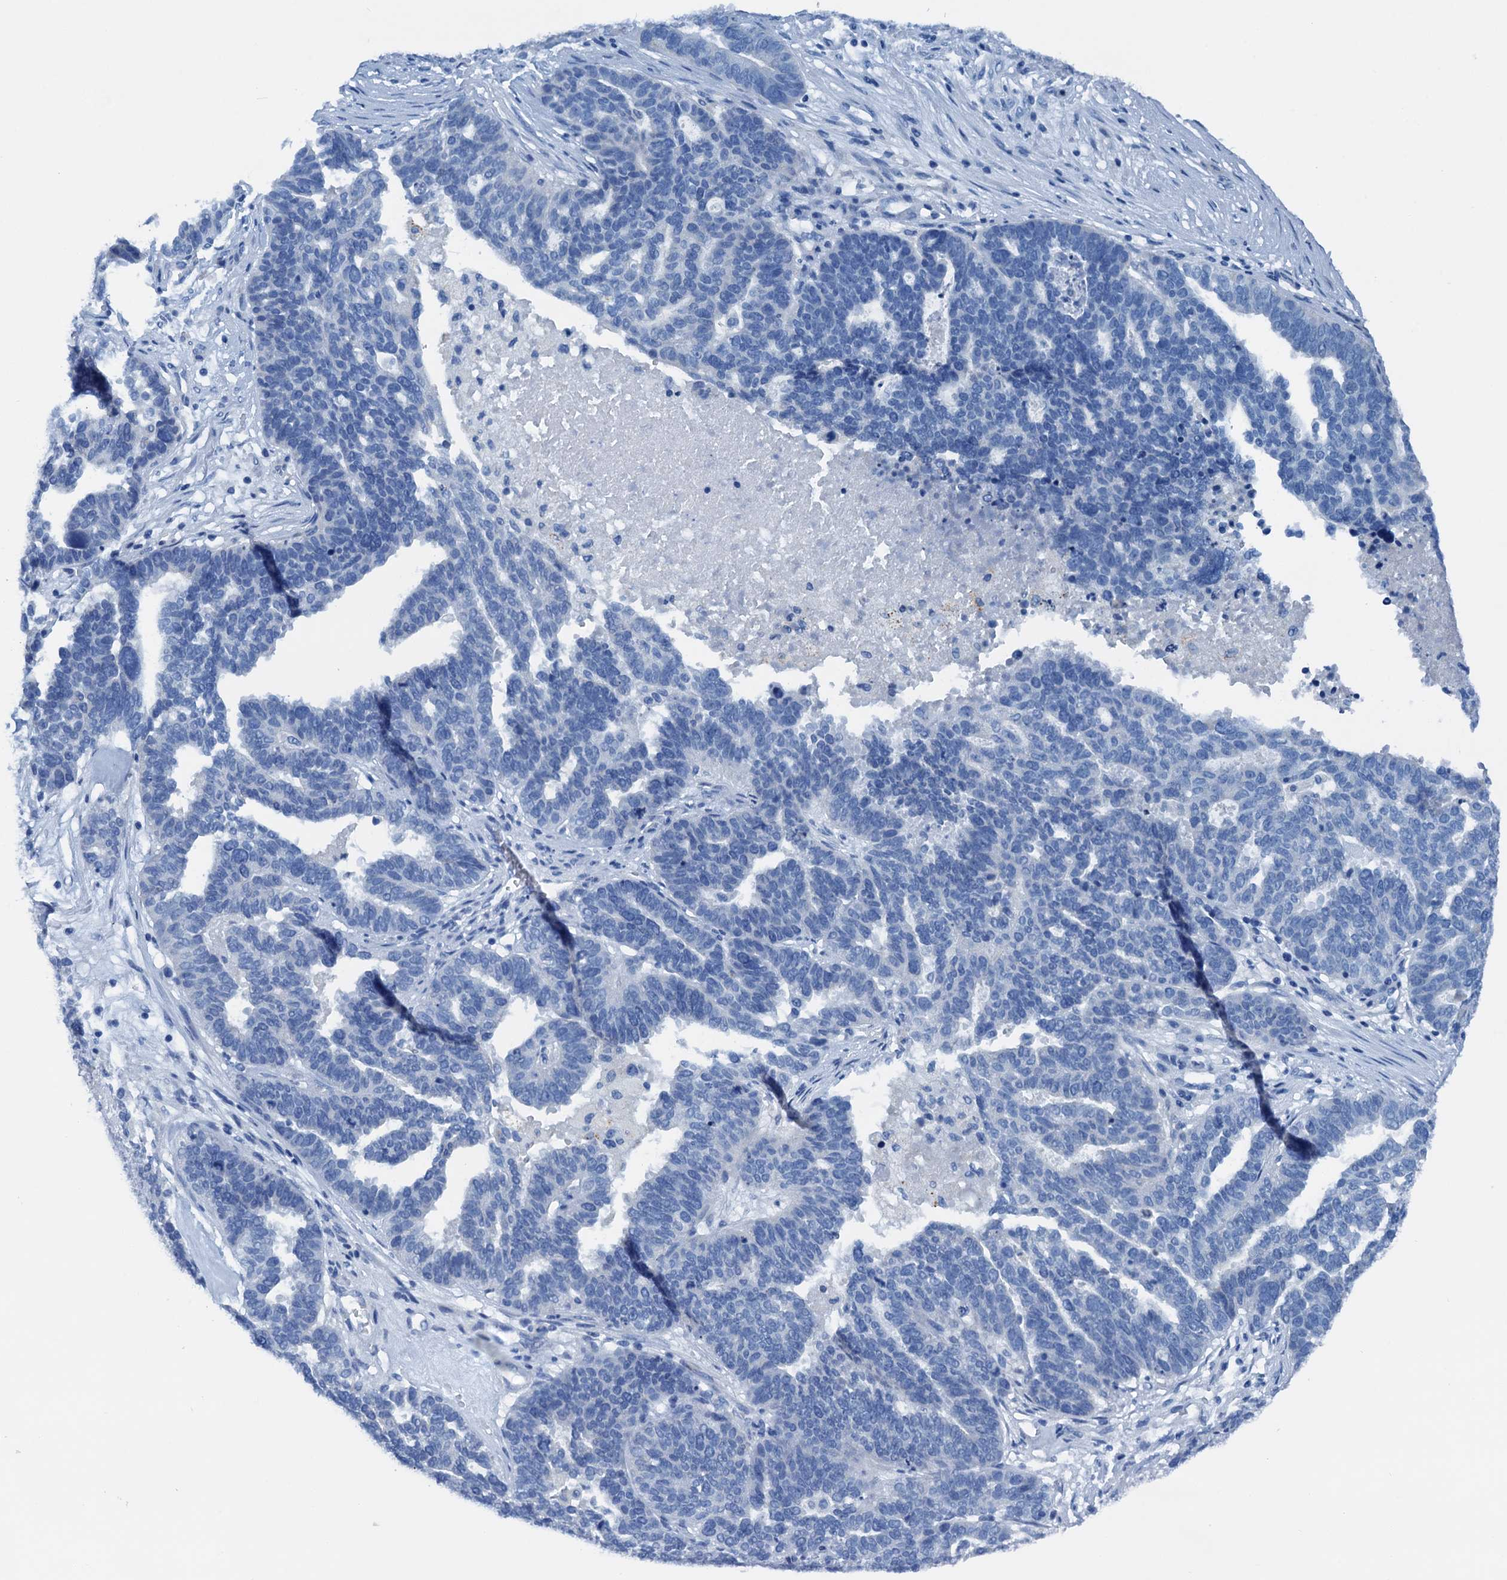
{"staining": {"intensity": "negative", "quantity": "none", "location": "none"}, "tissue": "ovarian cancer", "cell_type": "Tumor cells", "image_type": "cancer", "snomed": [{"axis": "morphology", "description": "Cystadenocarcinoma, serous, NOS"}, {"axis": "topography", "description": "Ovary"}], "caption": "Immunohistochemical staining of ovarian cancer displays no significant staining in tumor cells.", "gene": "C1QTNF4", "patient": {"sex": "female", "age": 59}}